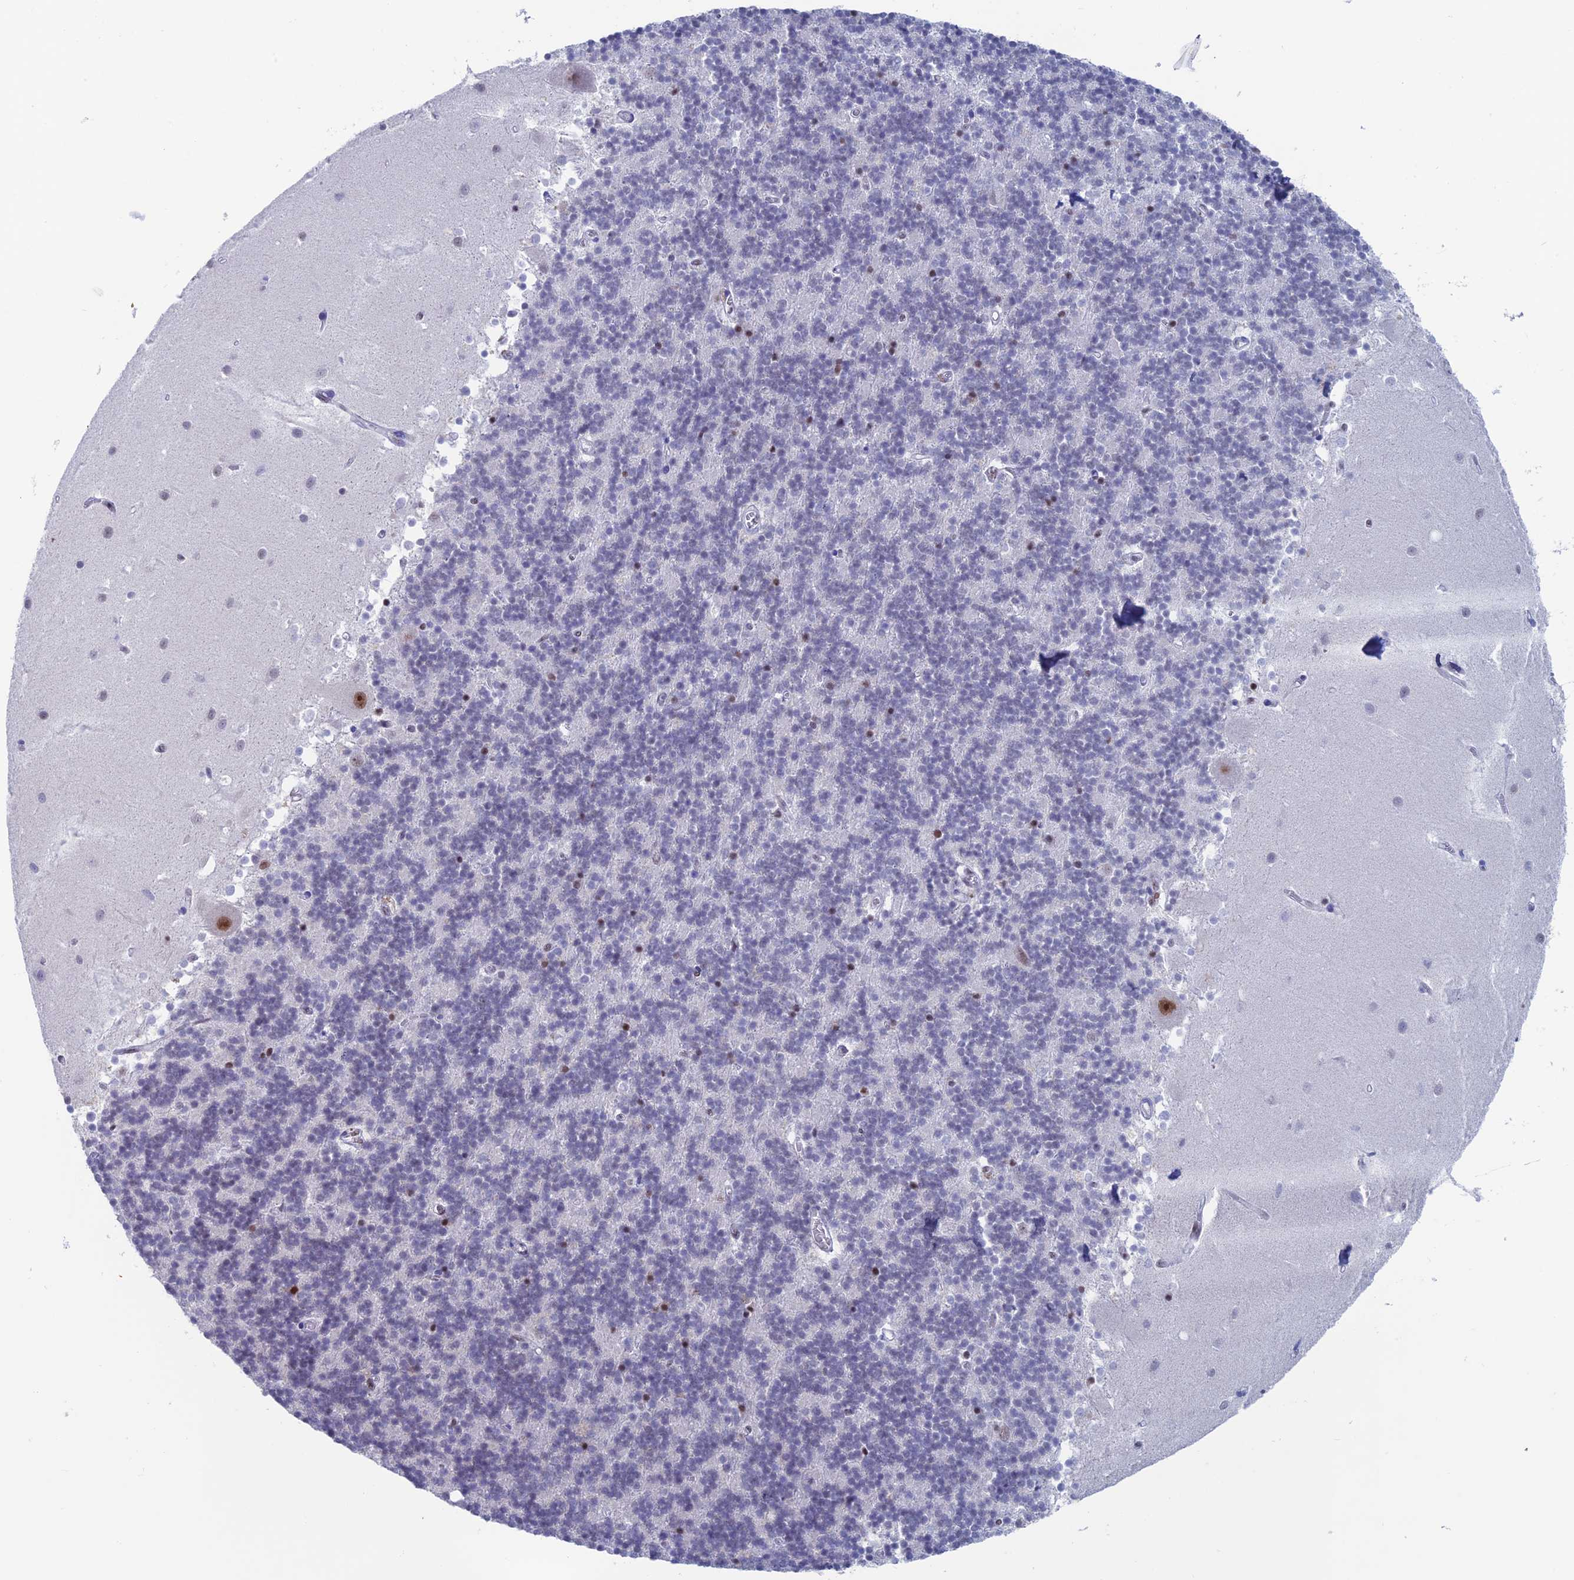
{"staining": {"intensity": "moderate", "quantity": "<25%", "location": "nuclear"}, "tissue": "cerebellum", "cell_type": "Cells in granular layer", "image_type": "normal", "snomed": [{"axis": "morphology", "description": "Normal tissue, NOS"}, {"axis": "topography", "description": "Cerebellum"}], "caption": "Immunohistochemistry micrograph of benign human cerebellum stained for a protein (brown), which exhibits low levels of moderate nuclear positivity in about <25% of cells in granular layer.", "gene": "NOL4L", "patient": {"sex": "male", "age": 54}}